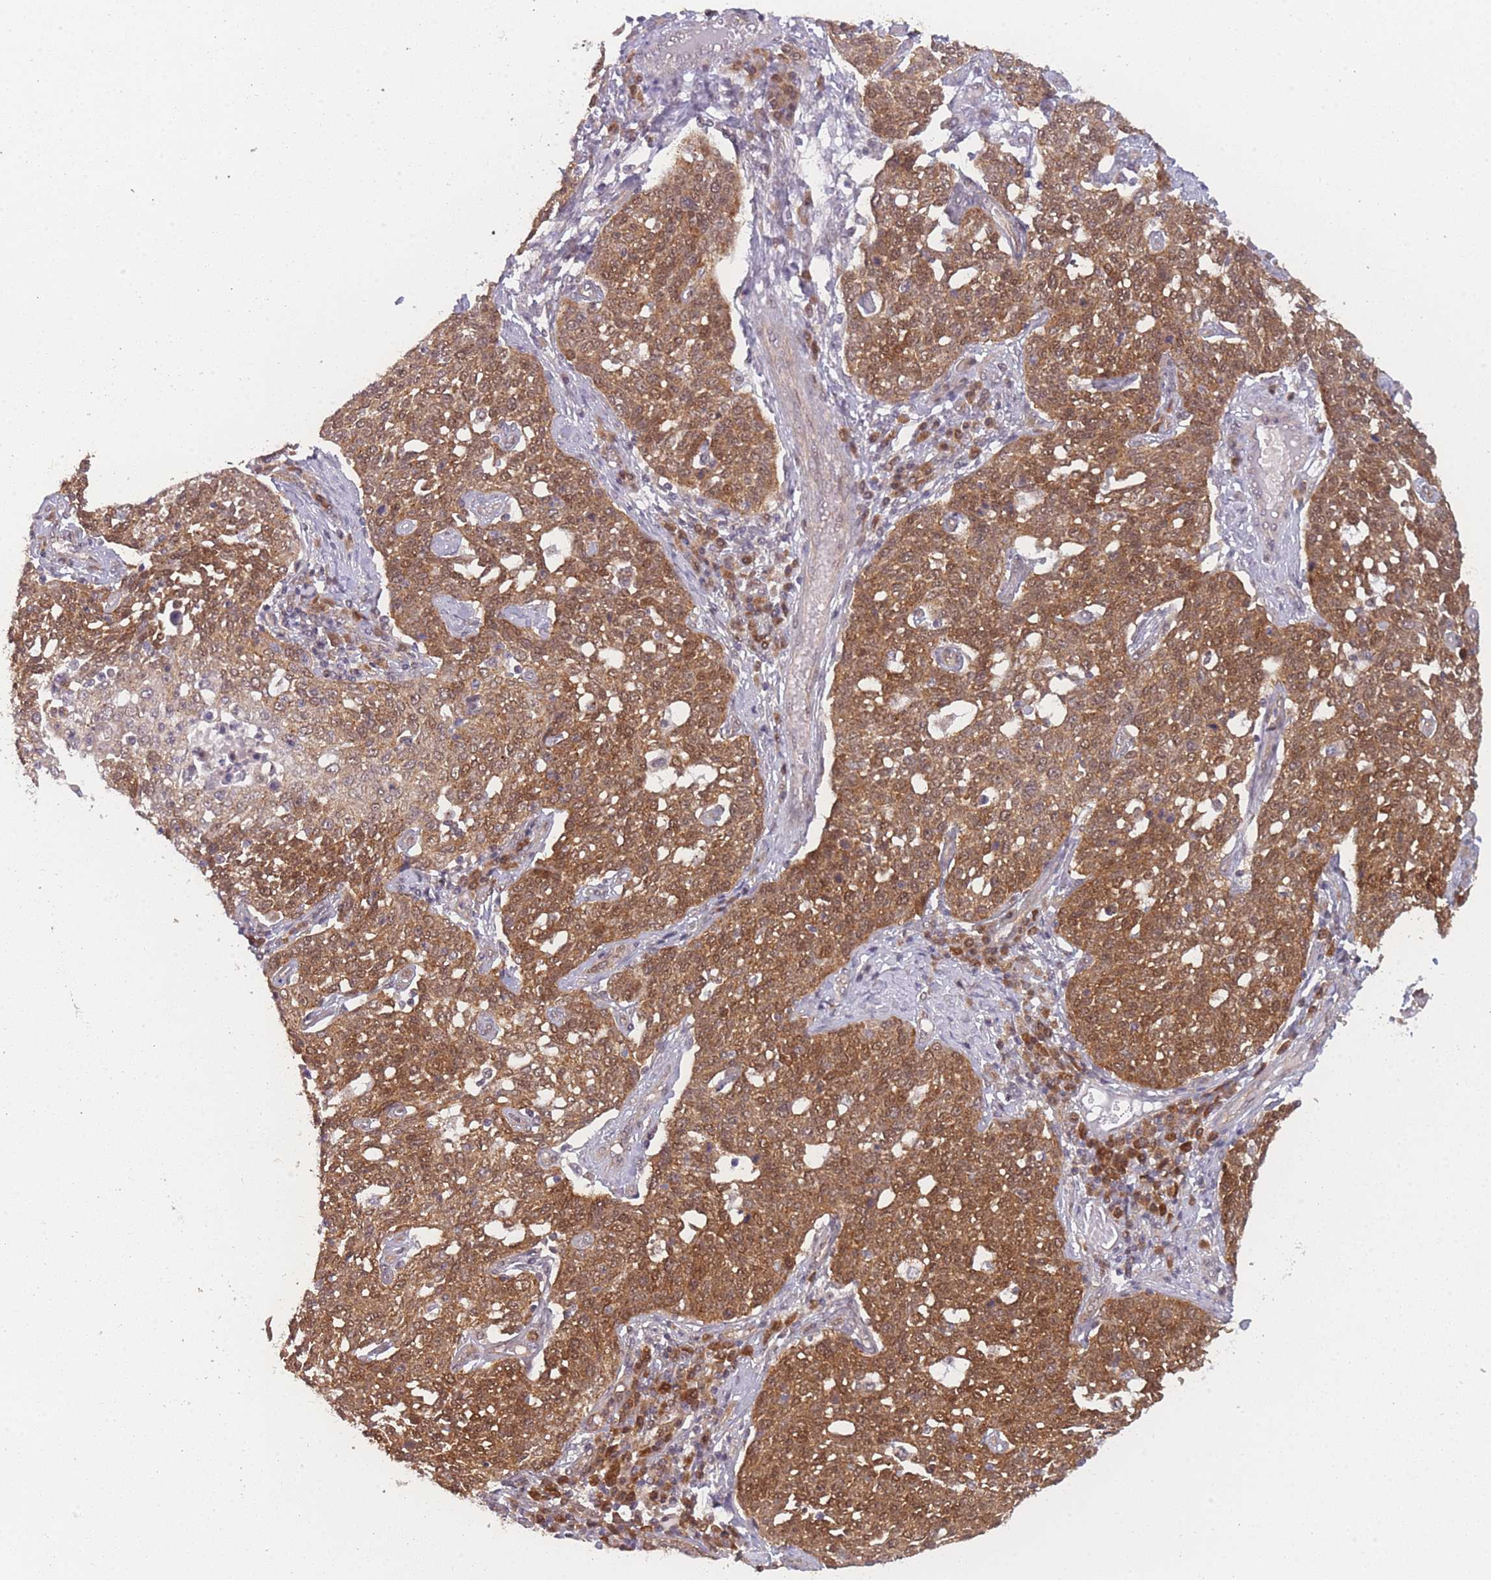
{"staining": {"intensity": "moderate", "quantity": ">75%", "location": "cytoplasmic/membranous,nuclear"}, "tissue": "cervical cancer", "cell_type": "Tumor cells", "image_type": "cancer", "snomed": [{"axis": "morphology", "description": "Squamous cell carcinoma, NOS"}, {"axis": "topography", "description": "Cervix"}], "caption": "Protein expression analysis of cervical cancer (squamous cell carcinoma) displays moderate cytoplasmic/membranous and nuclear expression in about >75% of tumor cells. (brown staining indicates protein expression, while blue staining denotes nuclei).", "gene": "MRI1", "patient": {"sex": "female", "age": 34}}